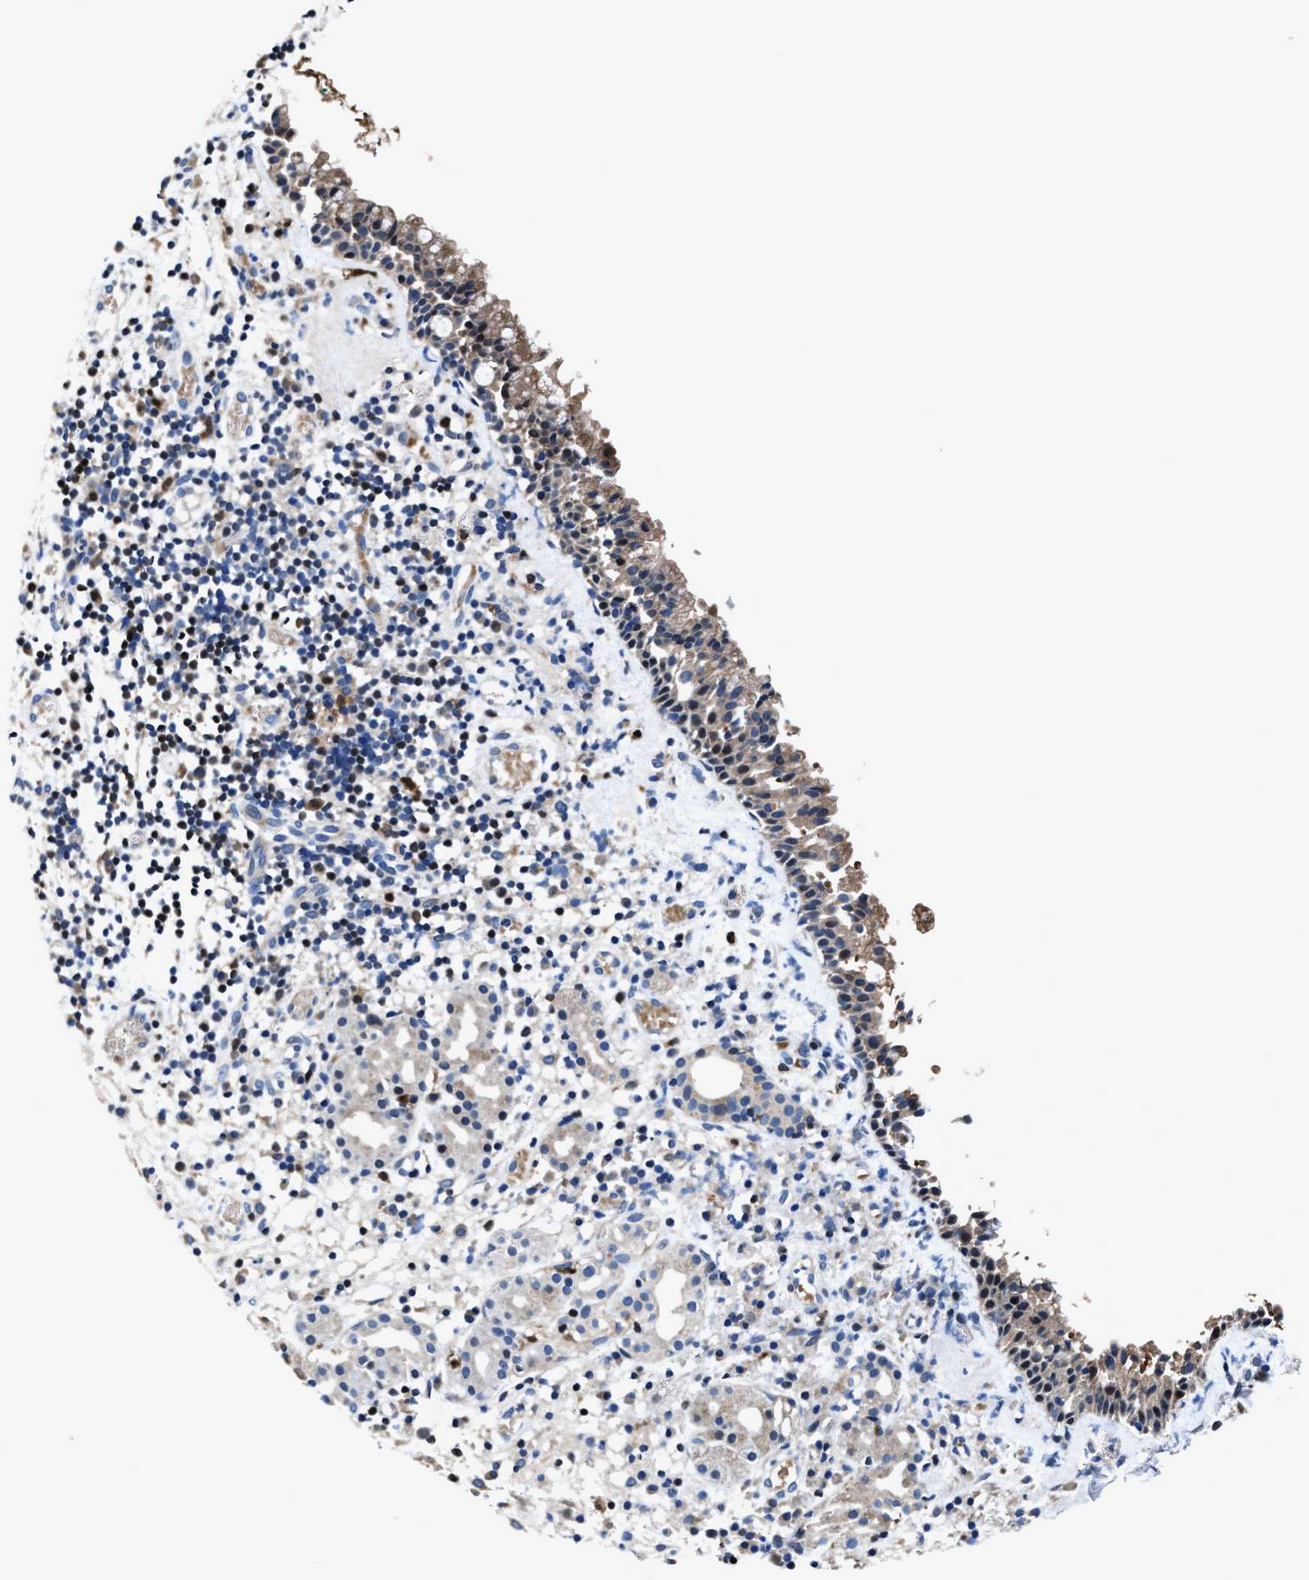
{"staining": {"intensity": "weak", "quantity": "25%-75%", "location": "cytoplasmic/membranous"}, "tissue": "nasopharynx", "cell_type": "Respiratory epithelial cells", "image_type": "normal", "snomed": [{"axis": "morphology", "description": "Normal tissue, NOS"}, {"axis": "morphology", "description": "Basal cell carcinoma"}, {"axis": "topography", "description": "Cartilage tissue"}, {"axis": "topography", "description": "Nasopharynx"}, {"axis": "topography", "description": "Oral tissue"}], "caption": "High-magnification brightfield microscopy of benign nasopharynx stained with DAB (brown) and counterstained with hematoxylin (blue). respiratory epithelial cells exhibit weak cytoplasmic/membranous staining is identified in about25%-75% of cells.", "gene": "RGS10", "patient": {"sex": "female", "age": 77}}